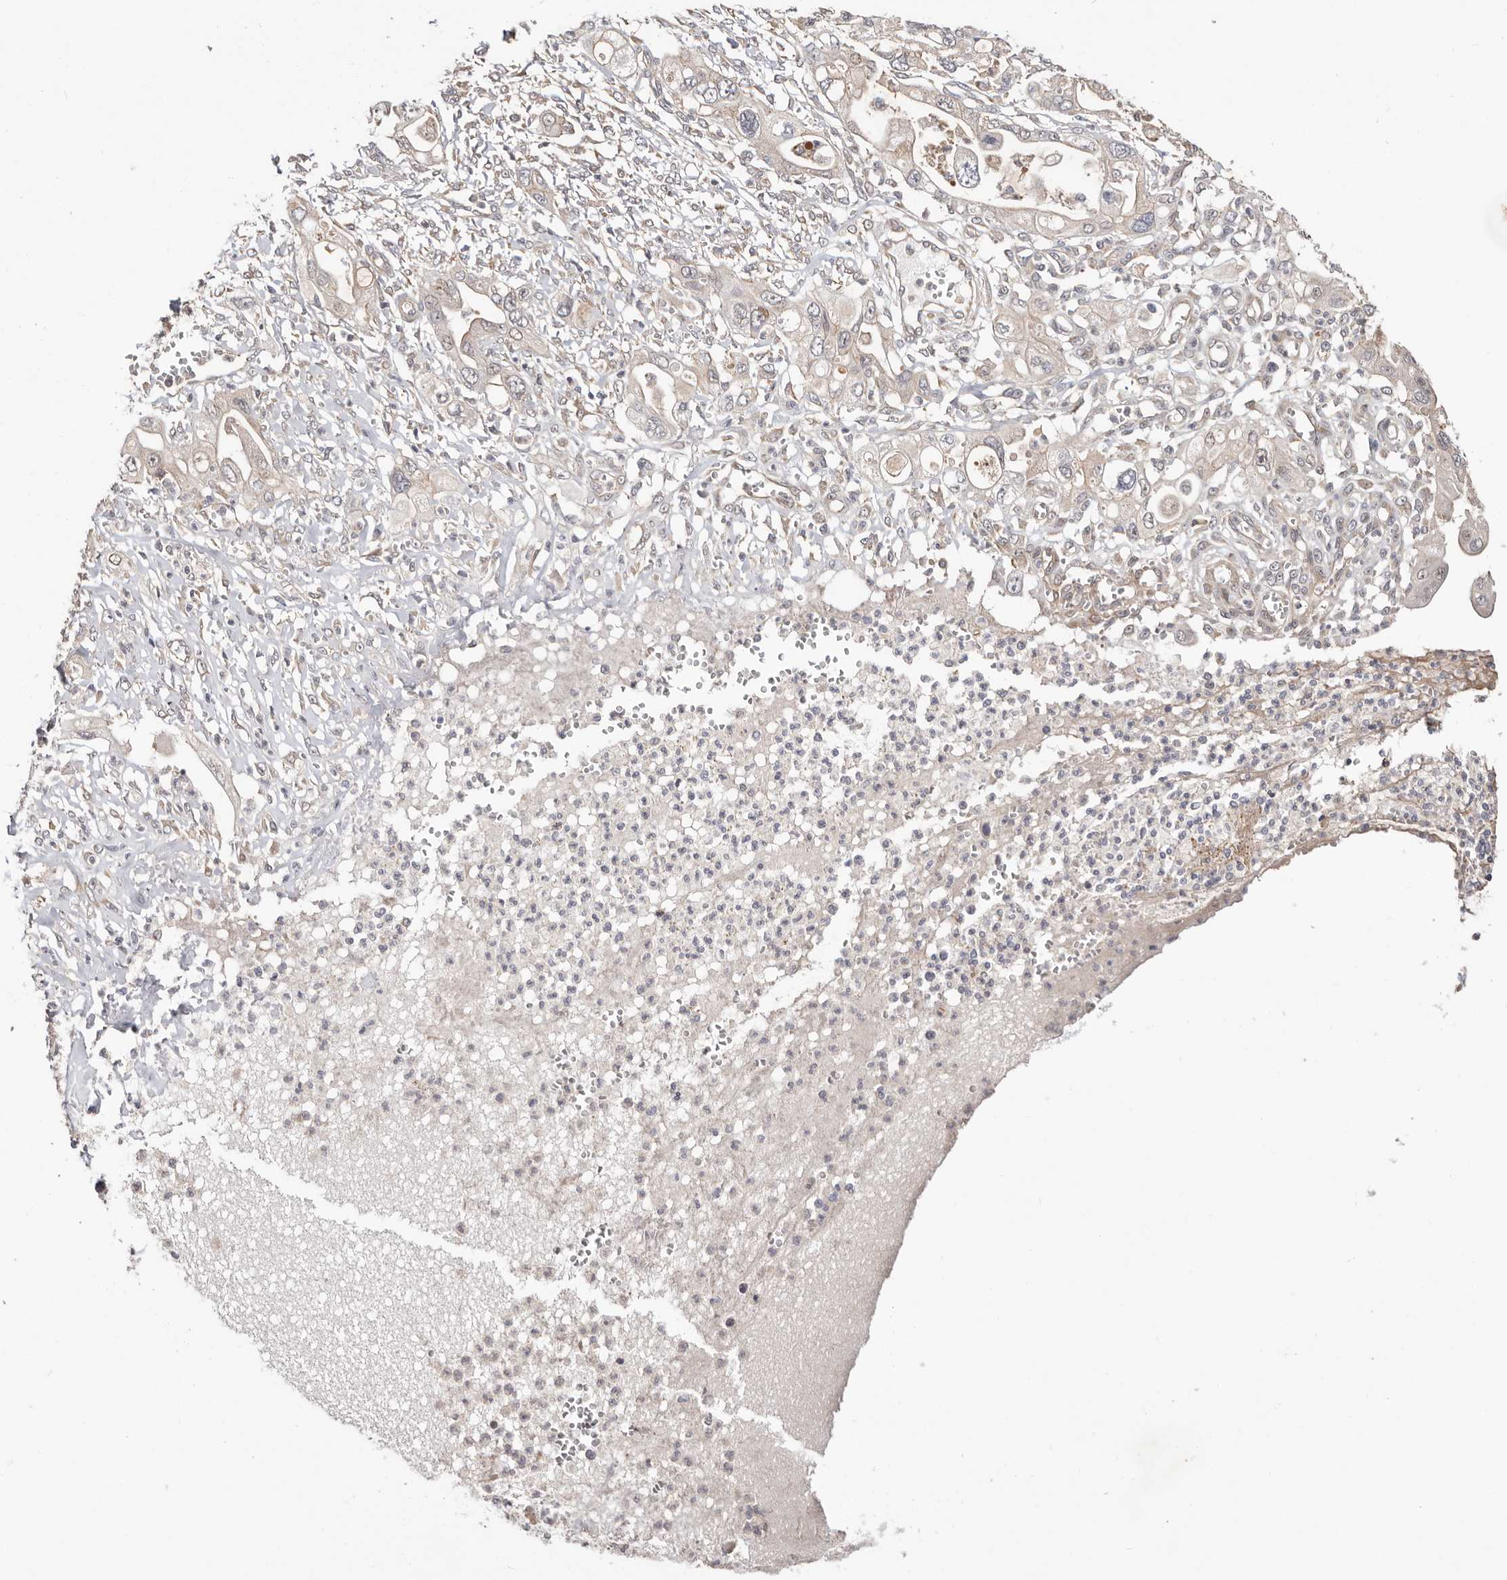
{"staining": {"intensity": "negative", "quantity": "none", "location": "none"}, "tissue": "pancreatic cancer", "cell_type": "Tumor cells", "image_type": "cancer", "snomed": [{"axis": "morphology", "description": "Adenocarcinoma, NOS"}, {"axis": "topography", "description": "Pancreas"}], "caption": "Immunohistochemistry (IHC) micrograph of neoplastic tissue: adenocarcinoma (pancreatic) stained with DAB (3,3'-diaminobenzidine) exhibits no significant protein expression in tumor cells. (DAB IHC with hematoxylin counter stain).", "gene": "USP33", "patient": {"sex": "male", "age": 68}}